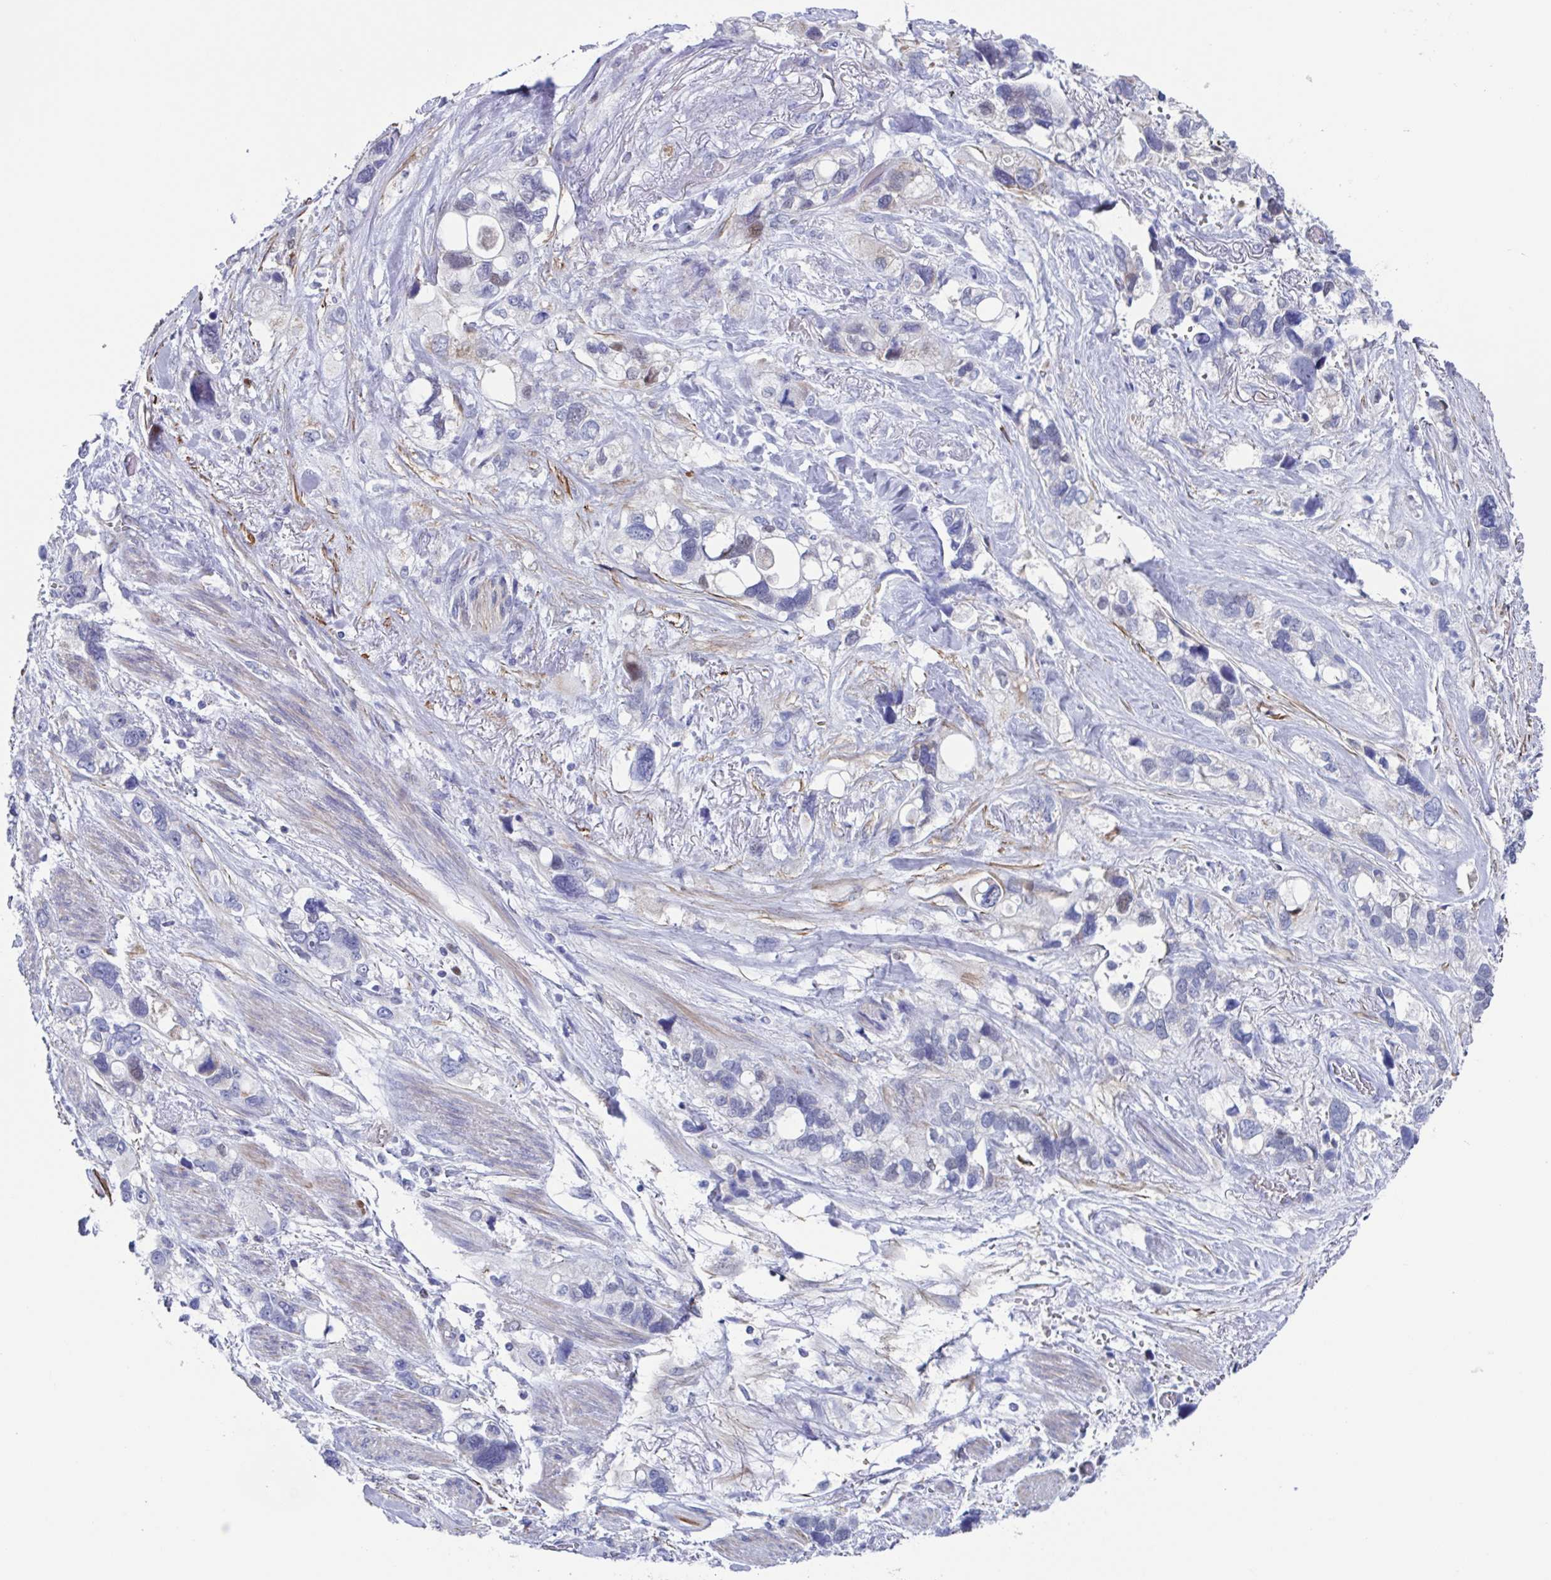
{"staining": {"intensity": "negative", "quantity": "none", "location": "none"}, "tissue": "stomach cancer", "cell_type": "Tumor cells", "image_type": "cancer", "snomed": [{"axis": "morphology", "description": "Adenocarcinoma, NOS"}, {"axis": "topography", "description": "Stomach, upper"}], "caption": "Adenocarcinoma (stomach) was stained to show a protein in brown. There is no significant positivity in tumor cells.", "gene": "PBOV1", "patient": {"sex": "female", "age": 81}}